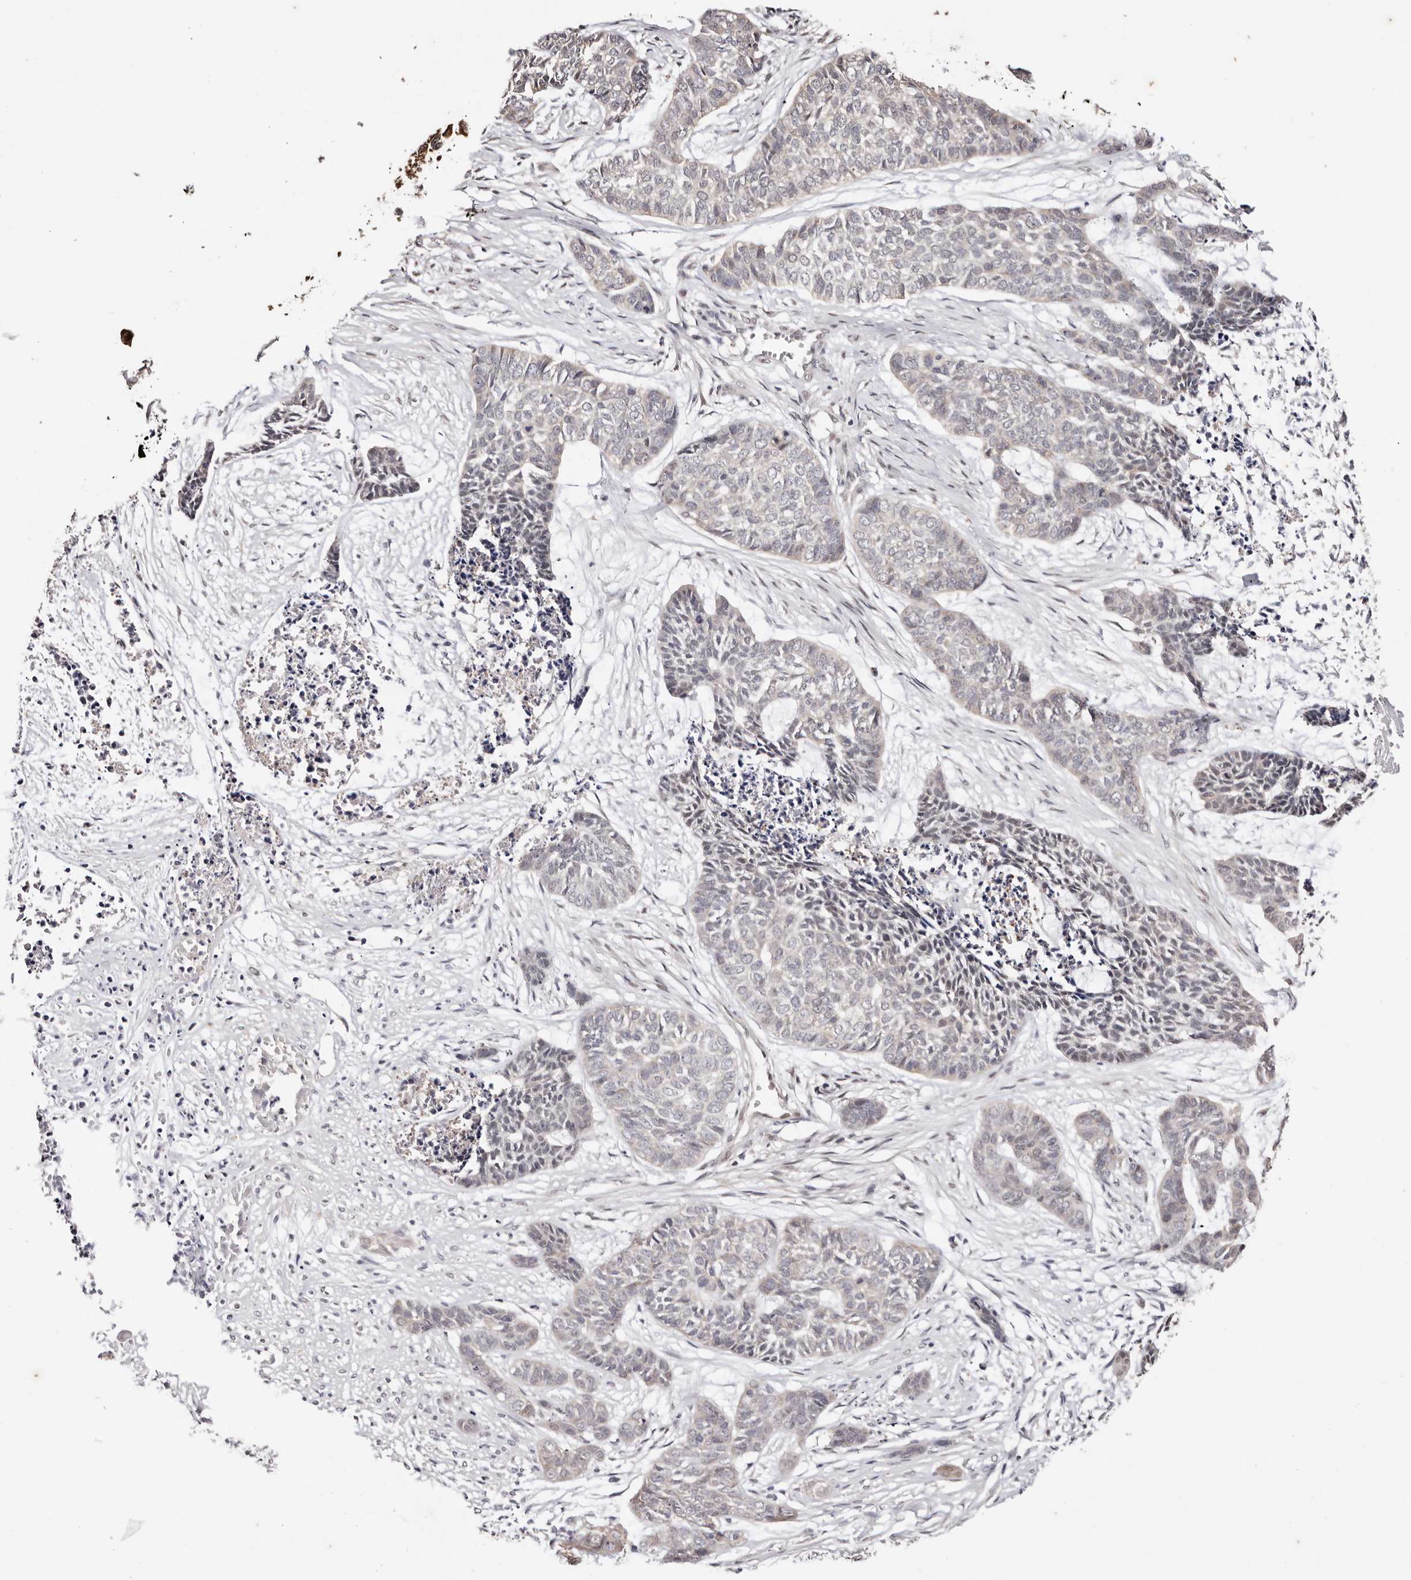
{"staining": {"intensity": "negative", "quantity": "none", "location": "none"}, "tissue": "skin cancer", "cell_type": "Tumor cells", "image_type": "cancer", "snomed": [{"axis": "morphology", "description": "Basal cell carcinoma"}, {"axis": "topography", "description": "Skin"}], "caption": "Human skin basal cell carcinoma stained for a protein using IHC demonstrates no staining in tumor cells.", "gene": "TYW3", "patient": {"sex": "female", "age": 64}}